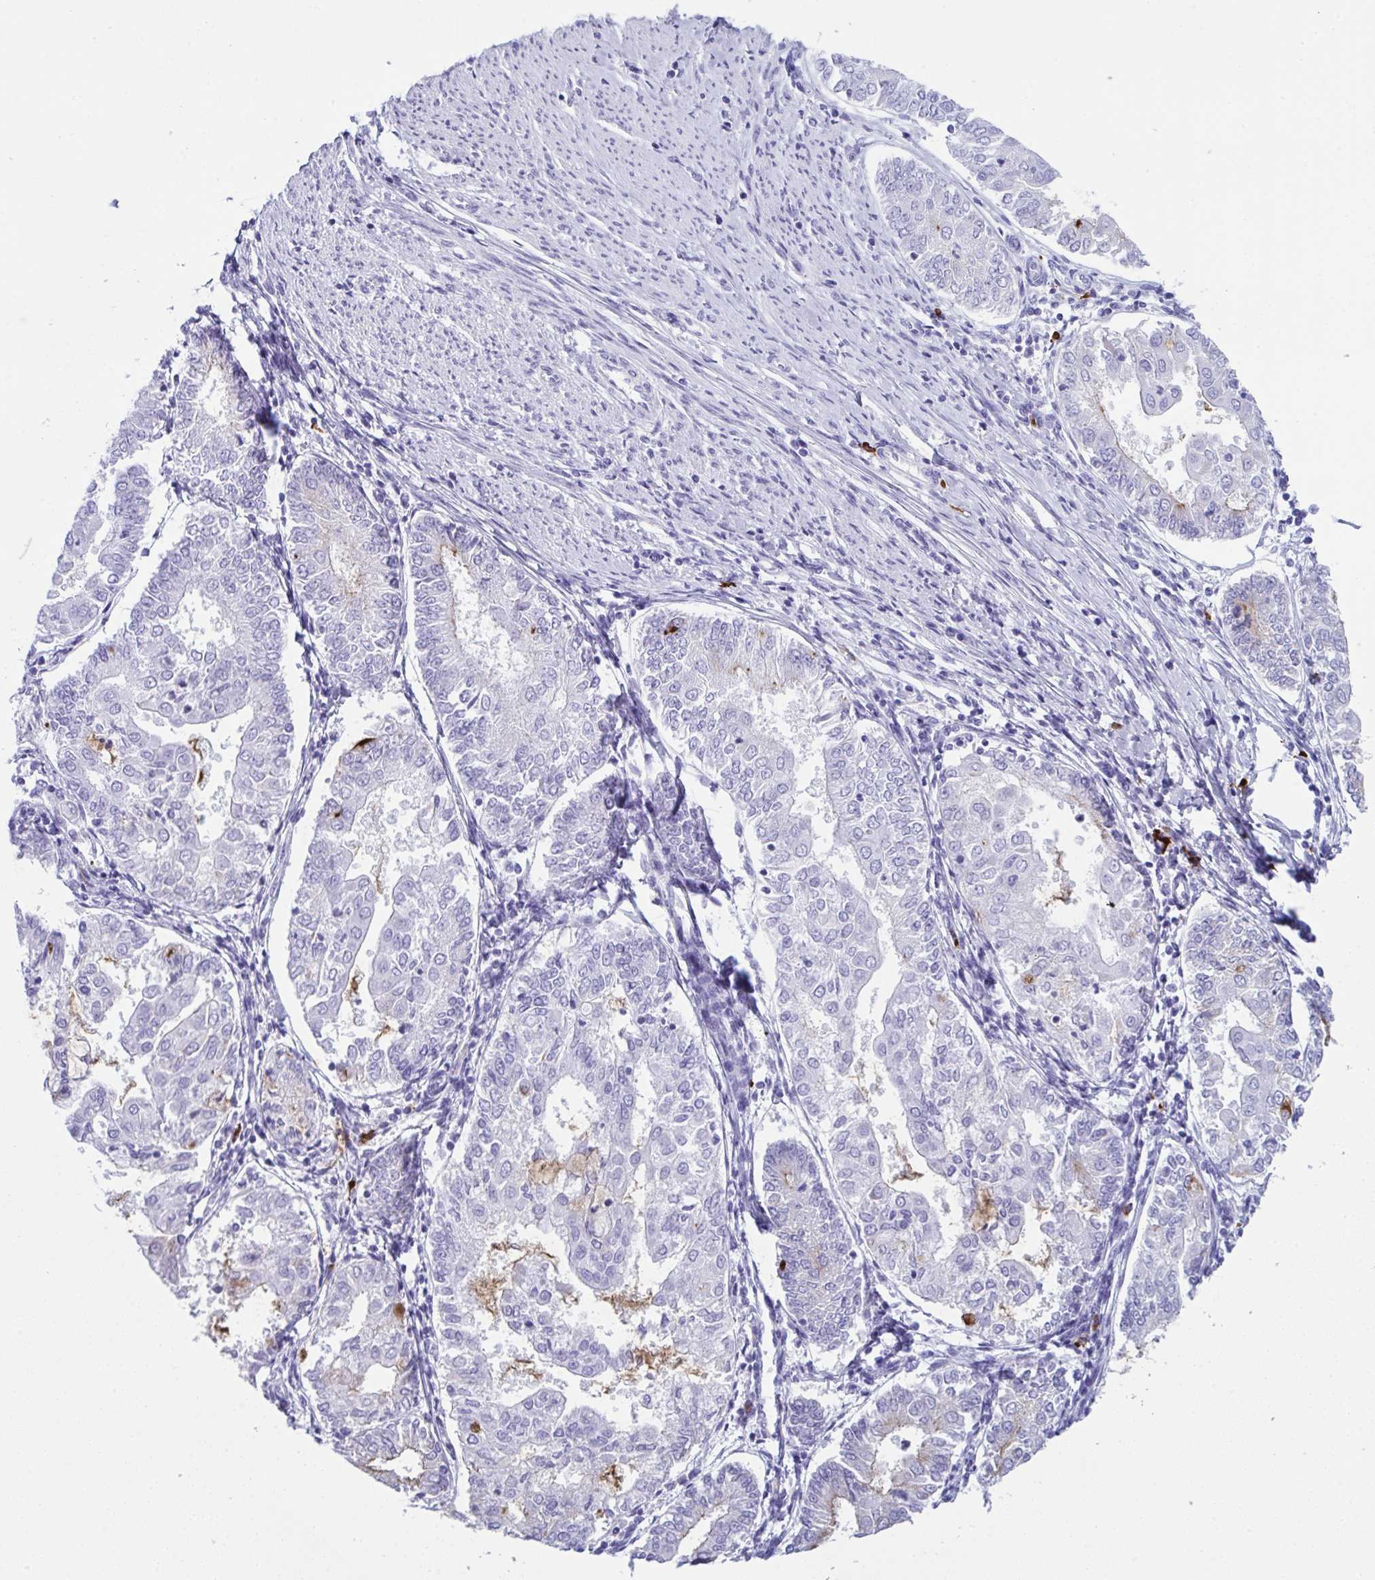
{"staining": {"intensity": "negative", "quantity": "none", "location": "none"}, "tissue": "endometrial cancer", "cell_type": "Tumor cells", "image_type": "cancer", "snomed": [{"axis": "morphology", "description": "Adenocarcinoma, NOS"}, {"axis": "topography", "description": "Endometrium"}], "caption": "High magnification brightfield microscopy of endometrial cancer (adenocarcinoma) stained with DAB (3,3'-diaminobenzidine) (brown) and counterstained with hematoxylin (blue): tumor cells show no significant expression. (DAB immunohistochemistry, high magnification).", "gene": "JCHAIN", "patient": {"sex": "female", "age": 68}}